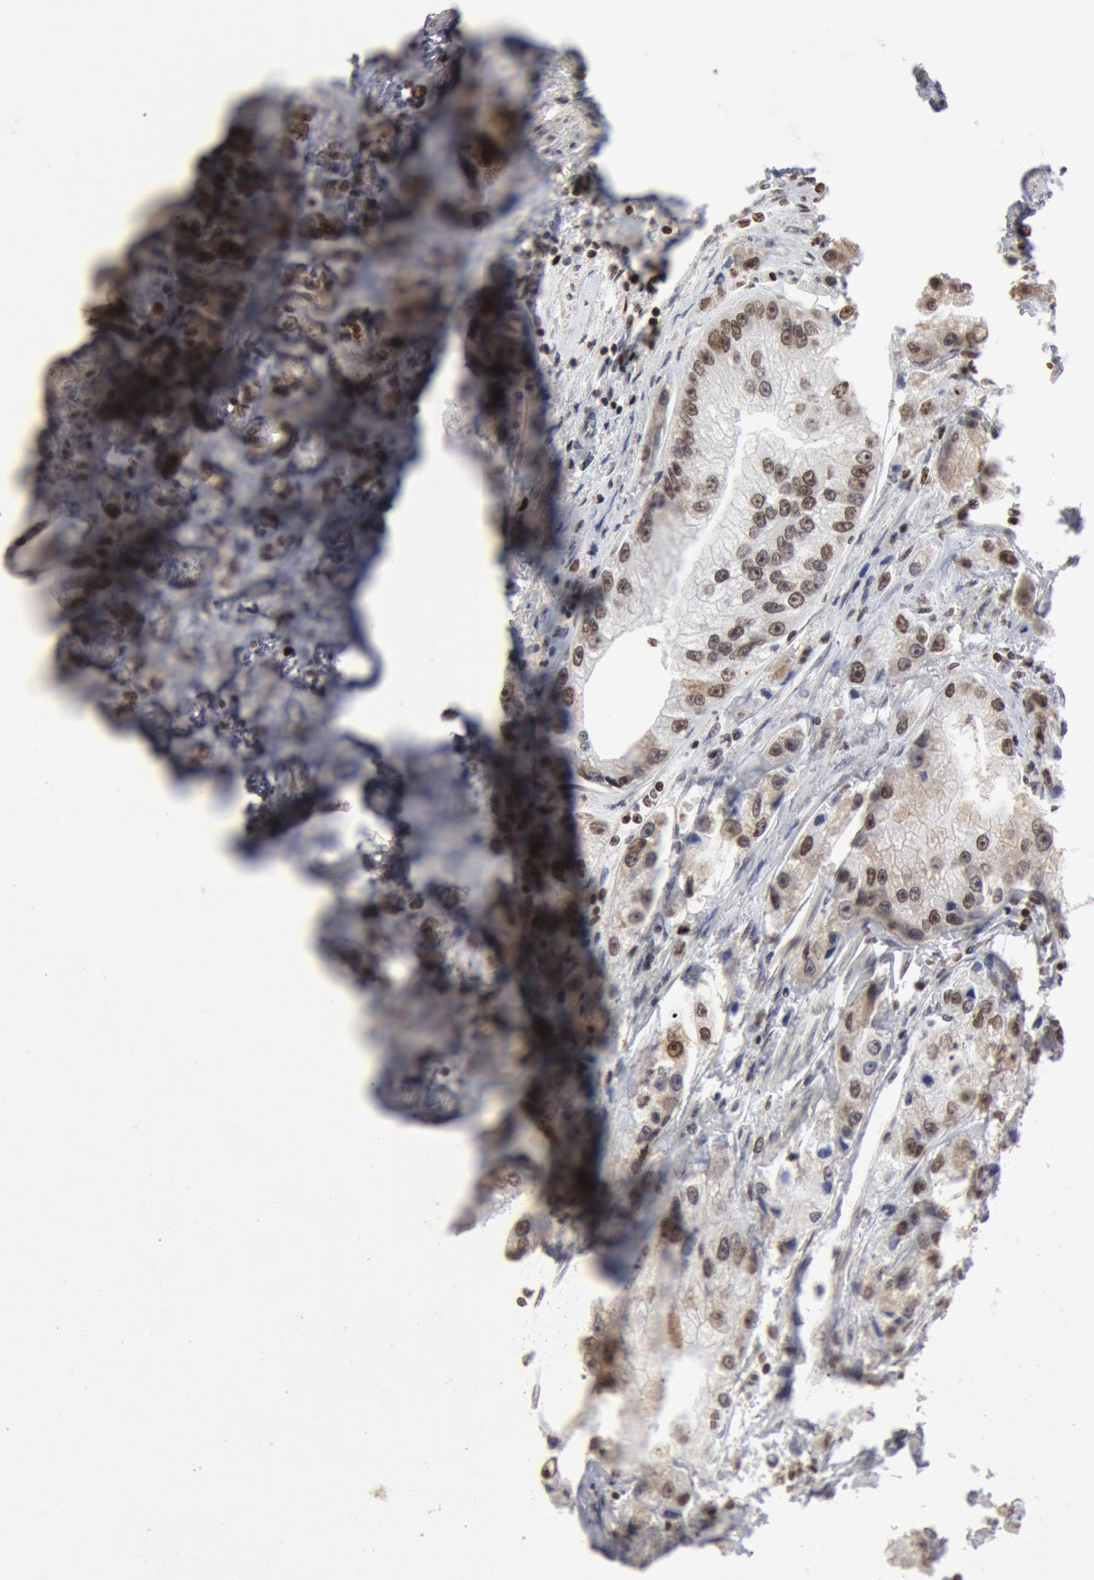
{"staining": {"intensity": "moderate", "quantity": ">75%", "location": "nuclear"}, "tissue": "prostate cancer", "cell_type": "Tumor cells", "image_type": "cancer", "snomed": [{"axis": "morphology", "description": "Adenocarcinoma, Medium grade"}, {"axis": "topography", "description": "Prostate"}], "caption": "A brown stain shows moderate nuclear positivity of a protein in prostate cancer tumor cells.", "gene": "SUB1", "patient": {"sex": "male", "age": 72}}